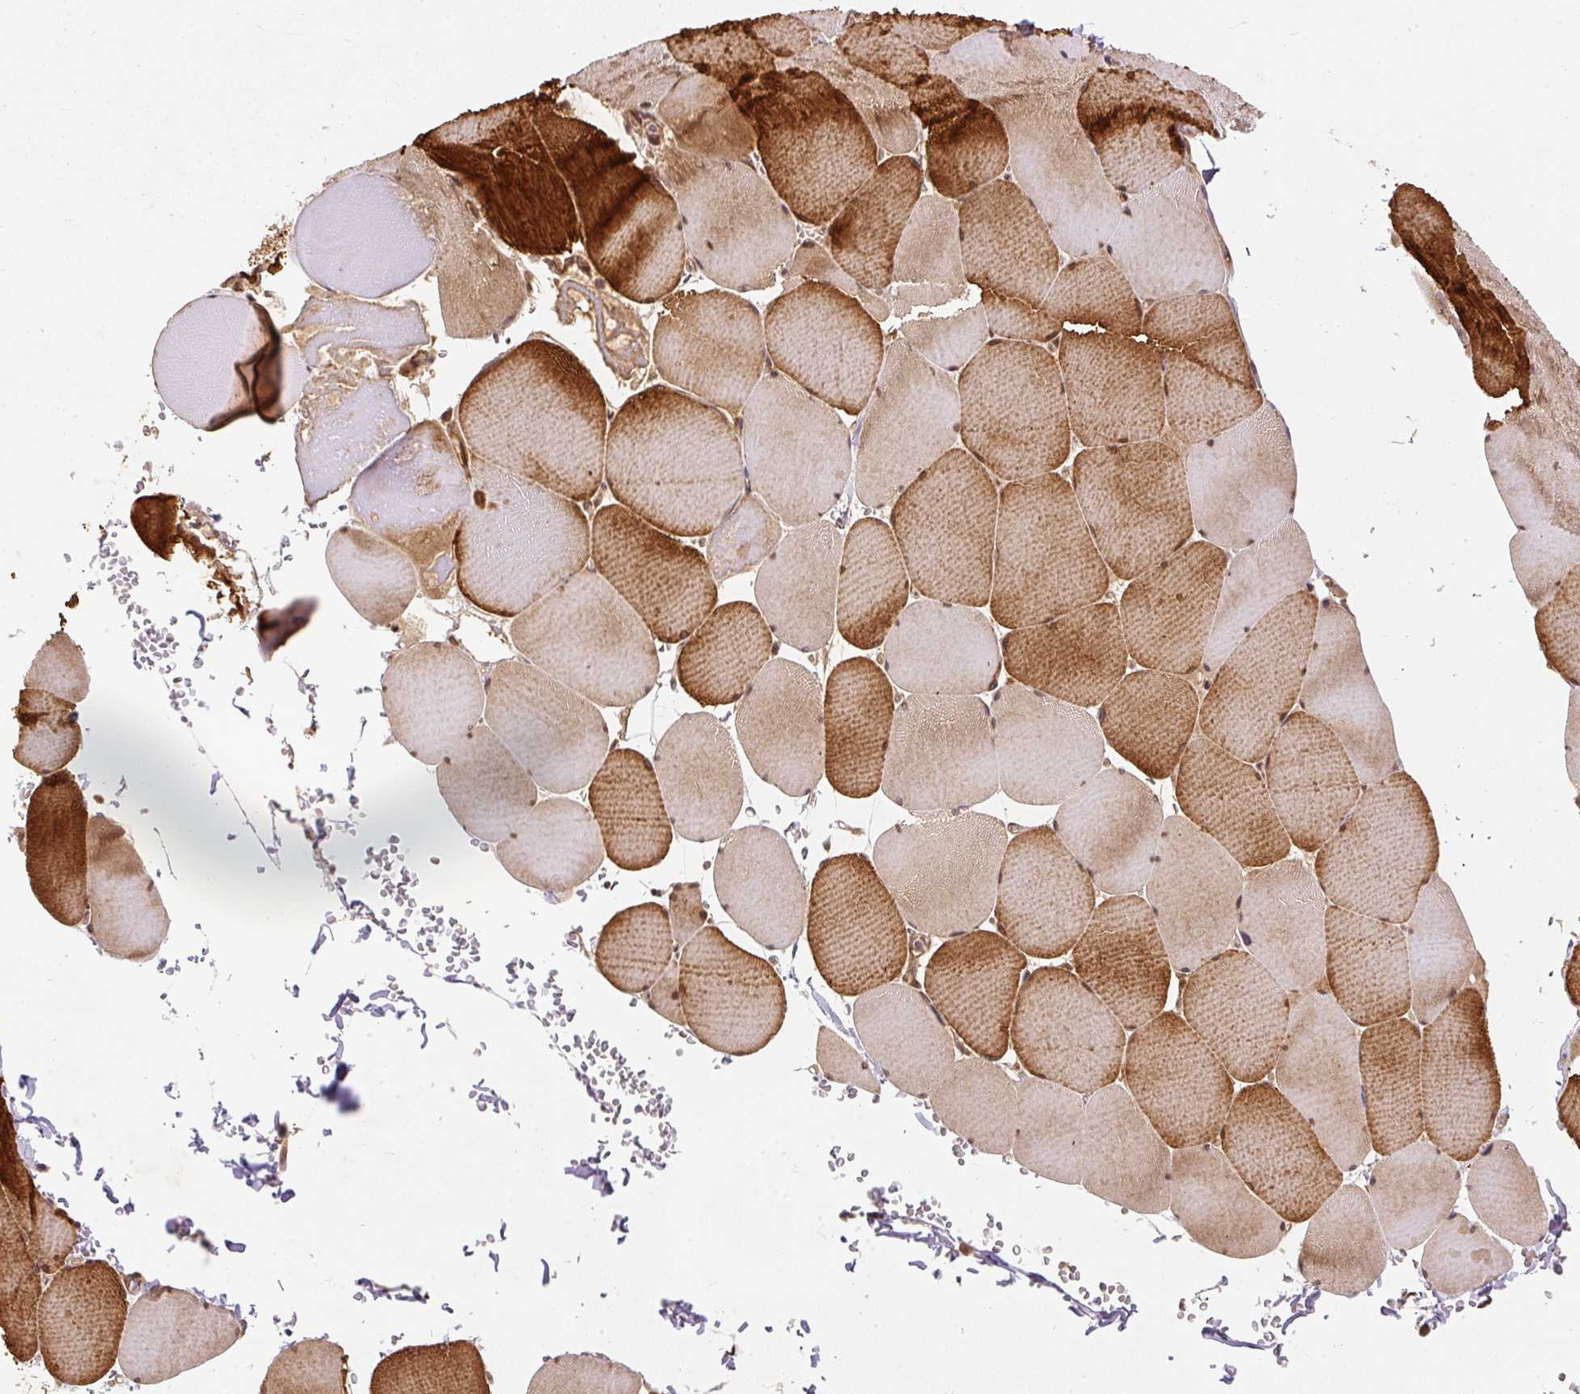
{"staining": {"intensity": "strong", "quantity": "25%-75%", "location": "cytoplasmic/membranous,nuclear"}, "tissue": "skeletal muscle", "cell_type": "Myocytes", "image_type": "normal", "snomed": [{"axis": "morphology", "description": "Normal tissue, NOS"}, {"axis": "topography", "description": "Skeletal muscle"}, {"axis": "topography", "description": "Head-Neck"}], "caption": "This histopathology image displays immunohistochemistry staining of unremarkable human skeletal muscle, with high strong cytoplasmic/membranous,nuclear expression in approximately 25%-75% of myocytes.", "gene": "PSMD1", "patient": {"sex": "male", "age": 66}}